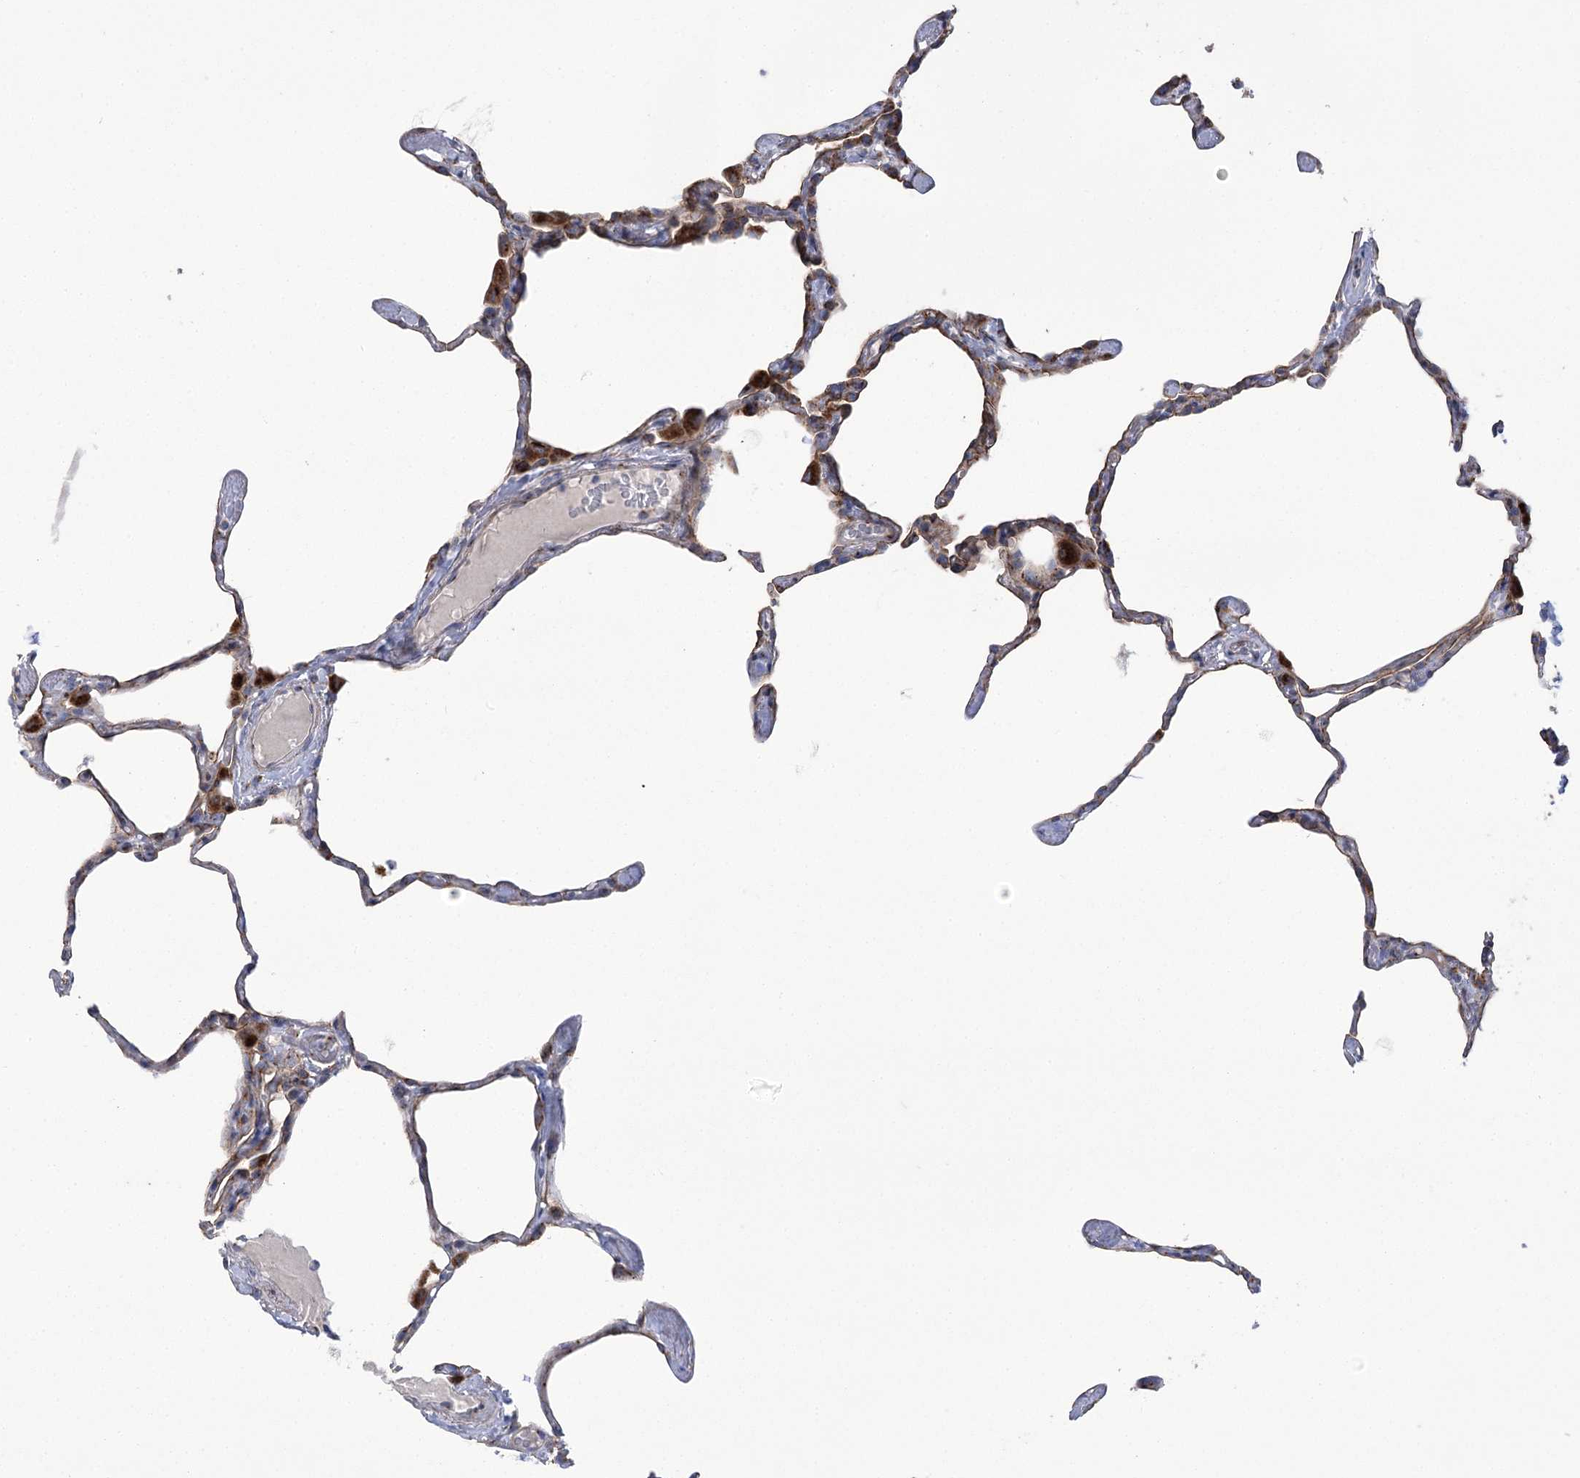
{"staining": {"intensity": "moderate", "quantity": "<25%", "location": "cytoplasmic/membranous"}, "tissue": "lung", "cell_type": "Alveolar cells", "image_type": "normal", "snomed": [{"axis": "morphology", "description": "Normal tissue, NOS"}, {"axis": "topography", "description": "Lung"}], "caption": "This histopathology image exhibits immunohistochemistry (IHC) staining of benign human lung, with low moderate cytoplasmic/membranous staining in approximately <25% of alveolar cells.", "gene": "NME7", "patient": {"sex": "male", "age": 65}}